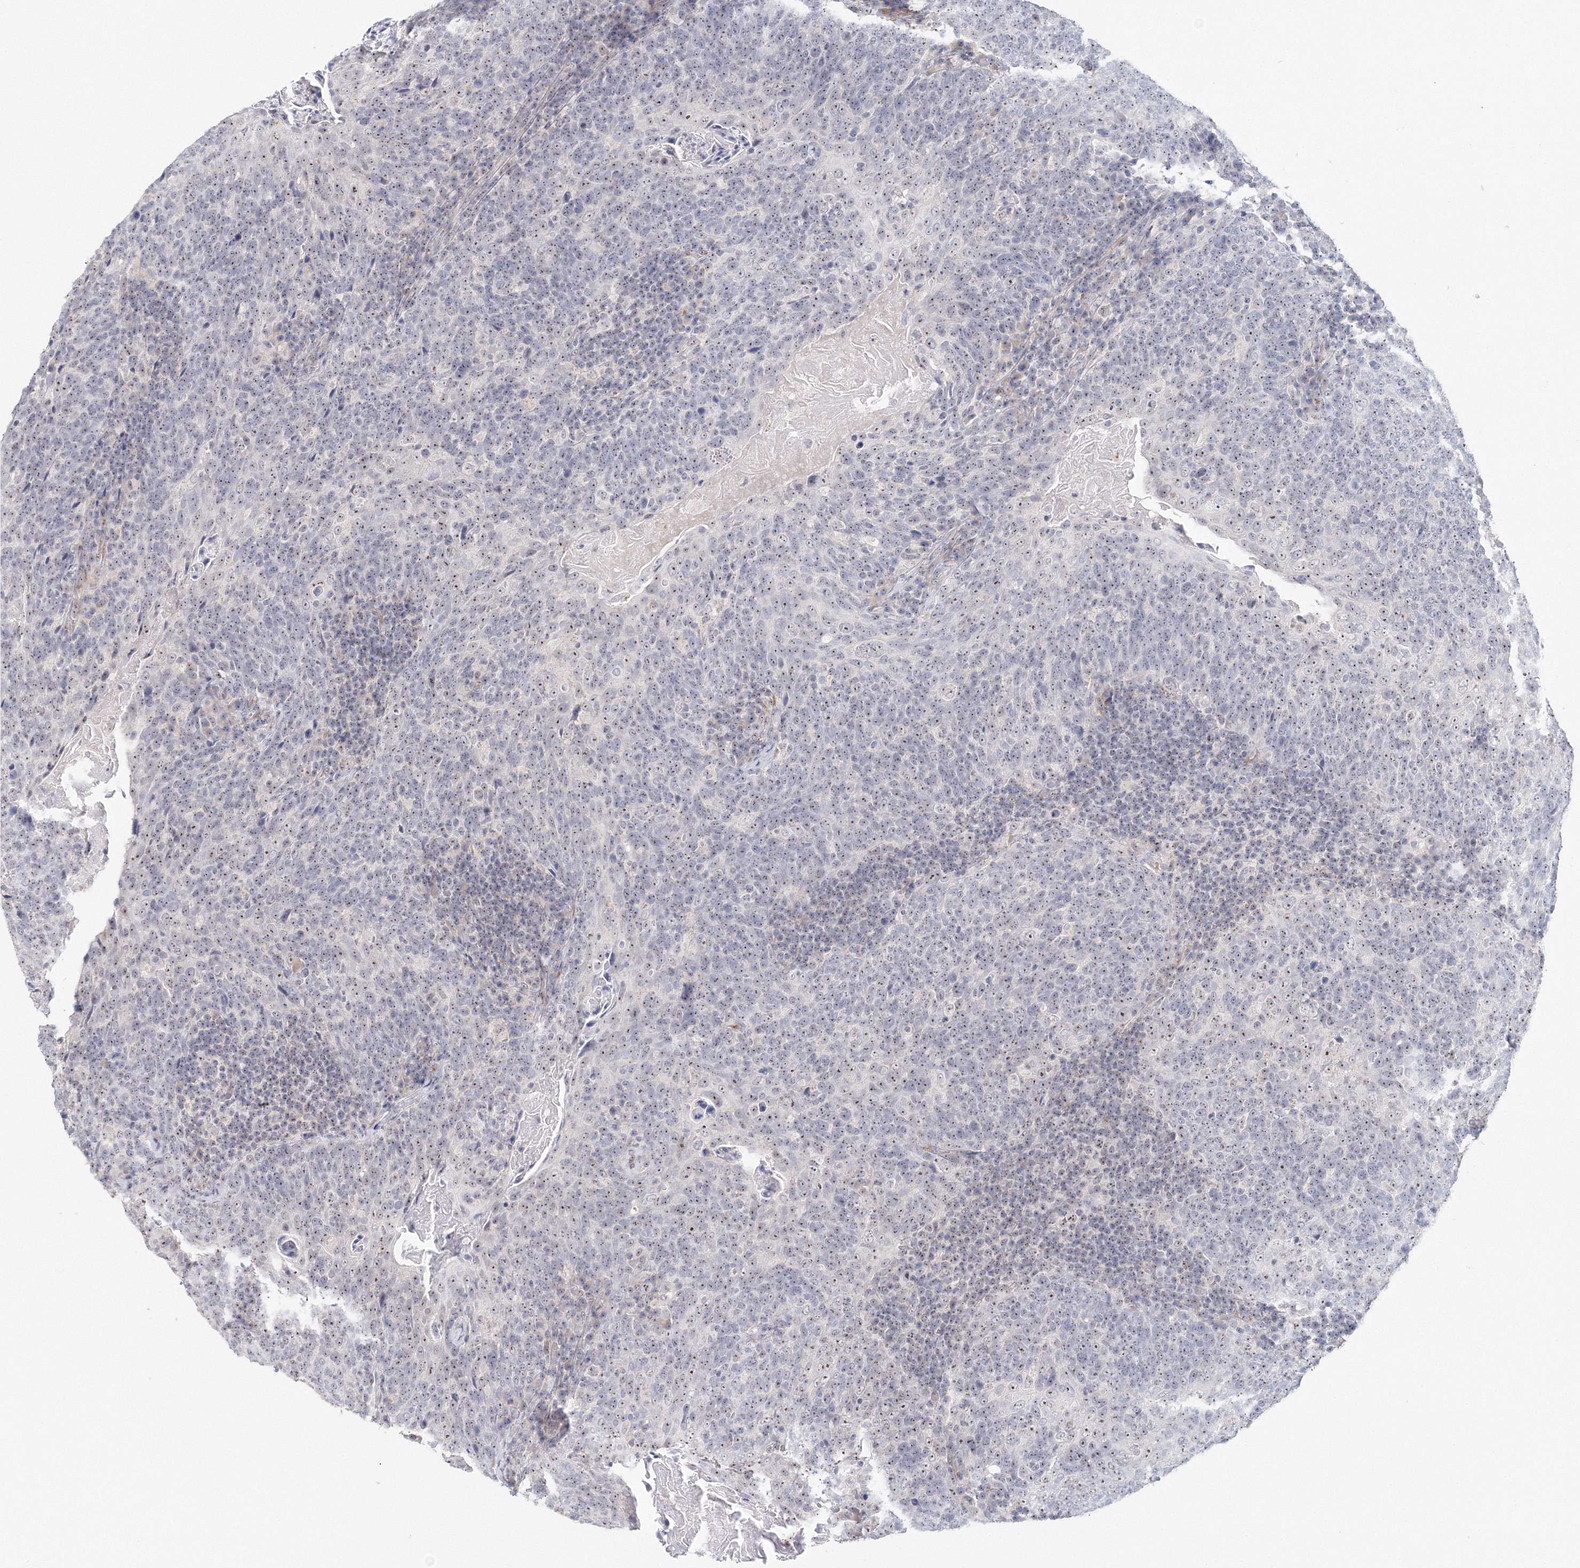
{"staining": {"intensity": "moderate", "quantity": ">75%", "location": "nuclear"}, "tissue": "head and neck cancer", "cell_type": "Tumor cells", "image_type": "cancer", "snomed": [{"axis": "morphology", "description": "Squamous cell carcinoma, NOS"}, {"axis": "morphology", "description": "Squamous cell carcinoma, metastatic, NOS"}, {"axis": "topography", "description": "Lymph node"}, {"axis": "topography", "description": "Head-Neck"}], "caption": "An immunohistochemistry photomicrograph of tumor tissue is shown. Protein staining in brown highlights moderate nuclear positivity in head and neck cancer (squamous cell carcinoma) within tumor cells. The protein is shown in brown color, while the nuclei are stained blue.", "gene": "SIRT7", "patient": {"sex": "male", "age": 62}}